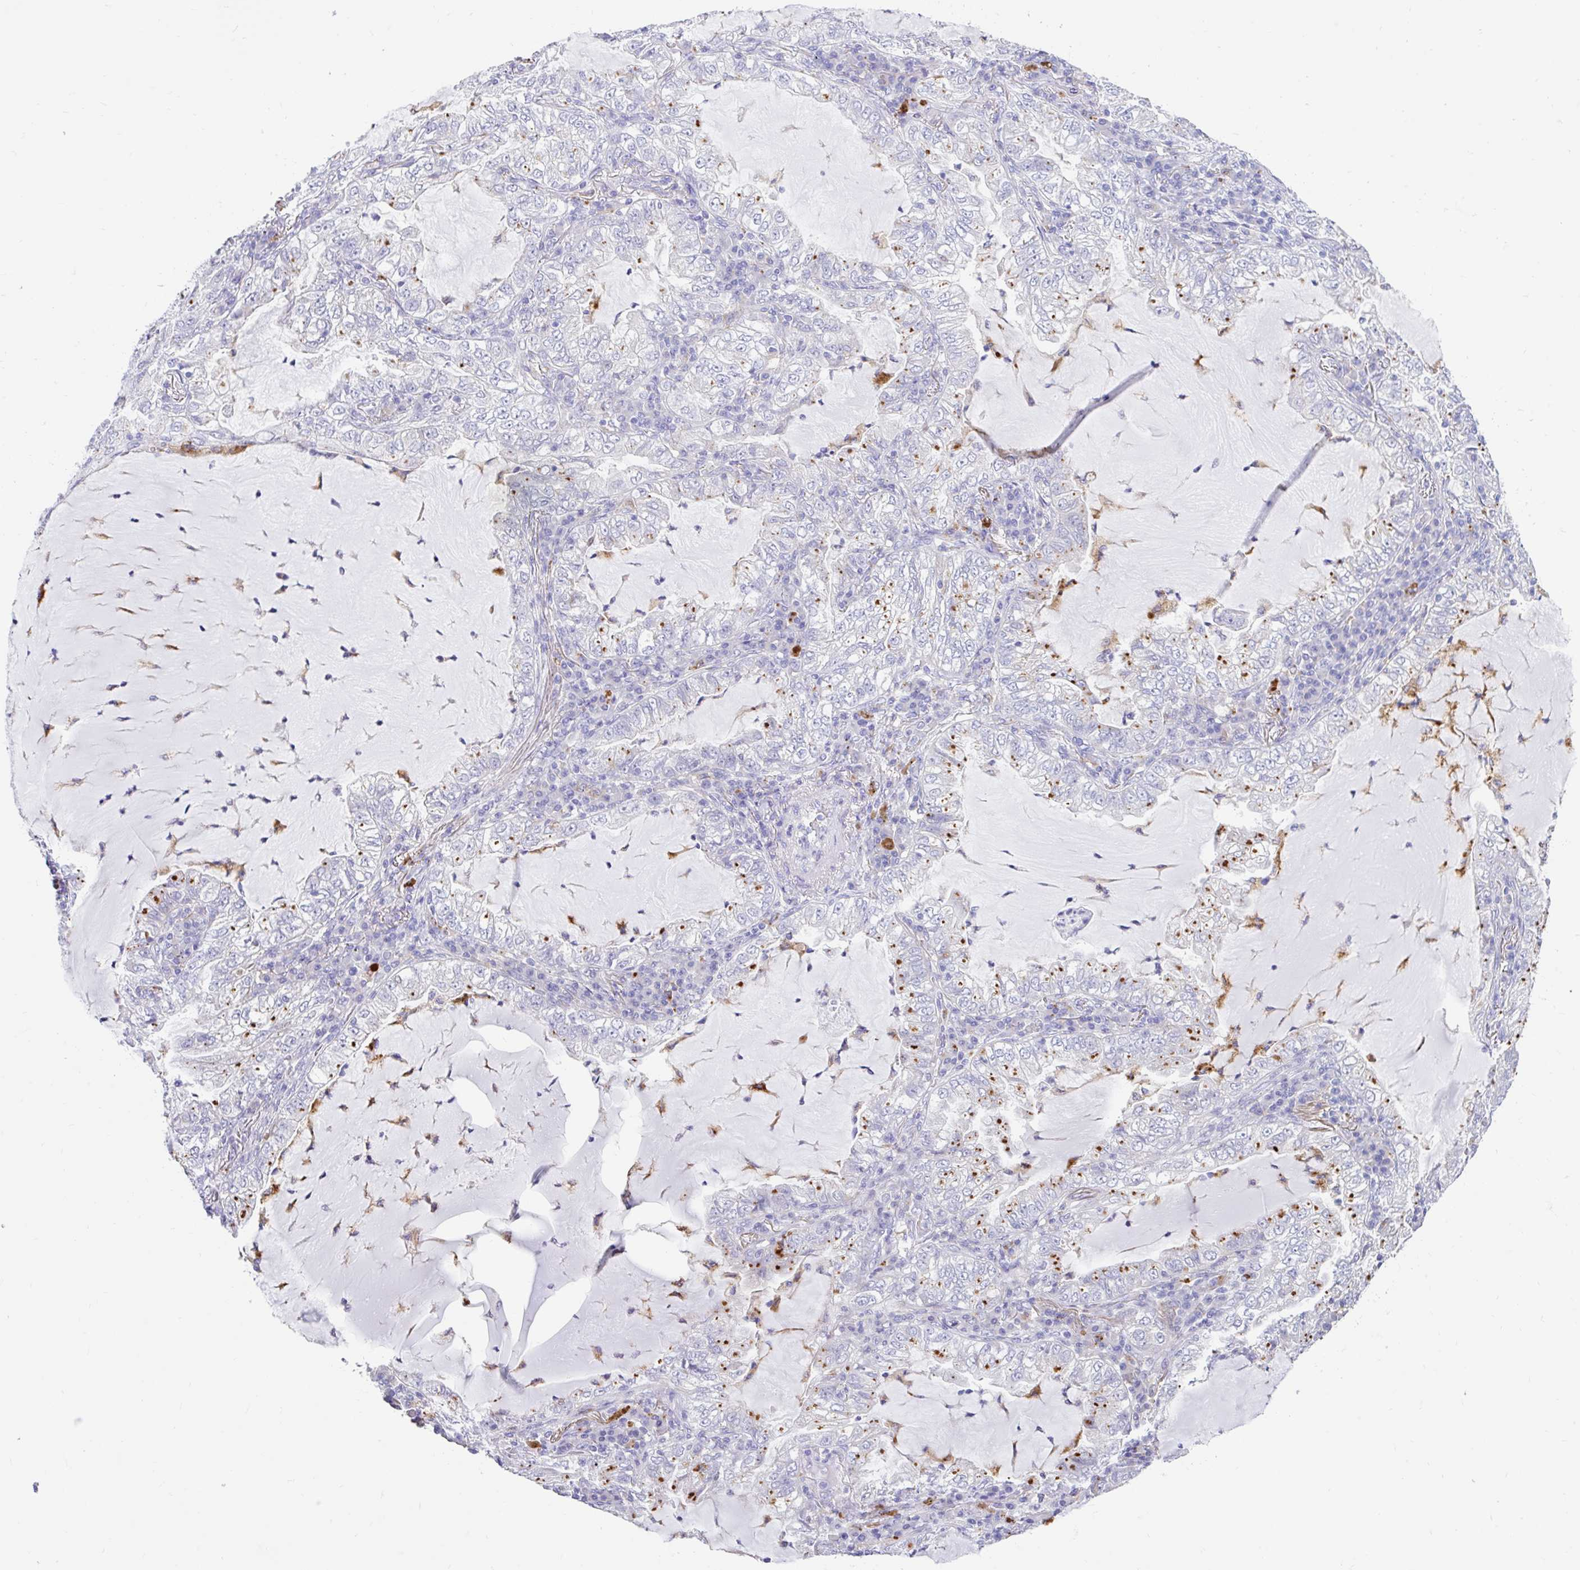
{"staining": {"intensity": "negative", "quantity": "none", "location": "none"}, "tissue": "lung cancer", "cell_type": "Tumor cells", "image_type": "cancer", "snomed": [{"axis": "morphology", "description": "Adenocarcinoma, NOS"}, {"axis": "topography", "description": "Lung"}], "caption": "Lung cancer (adenocarcinoma) was stained to show a protein in brown. There is no significant expression in tumor cells.", "gene": "ZNF33A", "patient": {"sex": "female", "age": 73}}